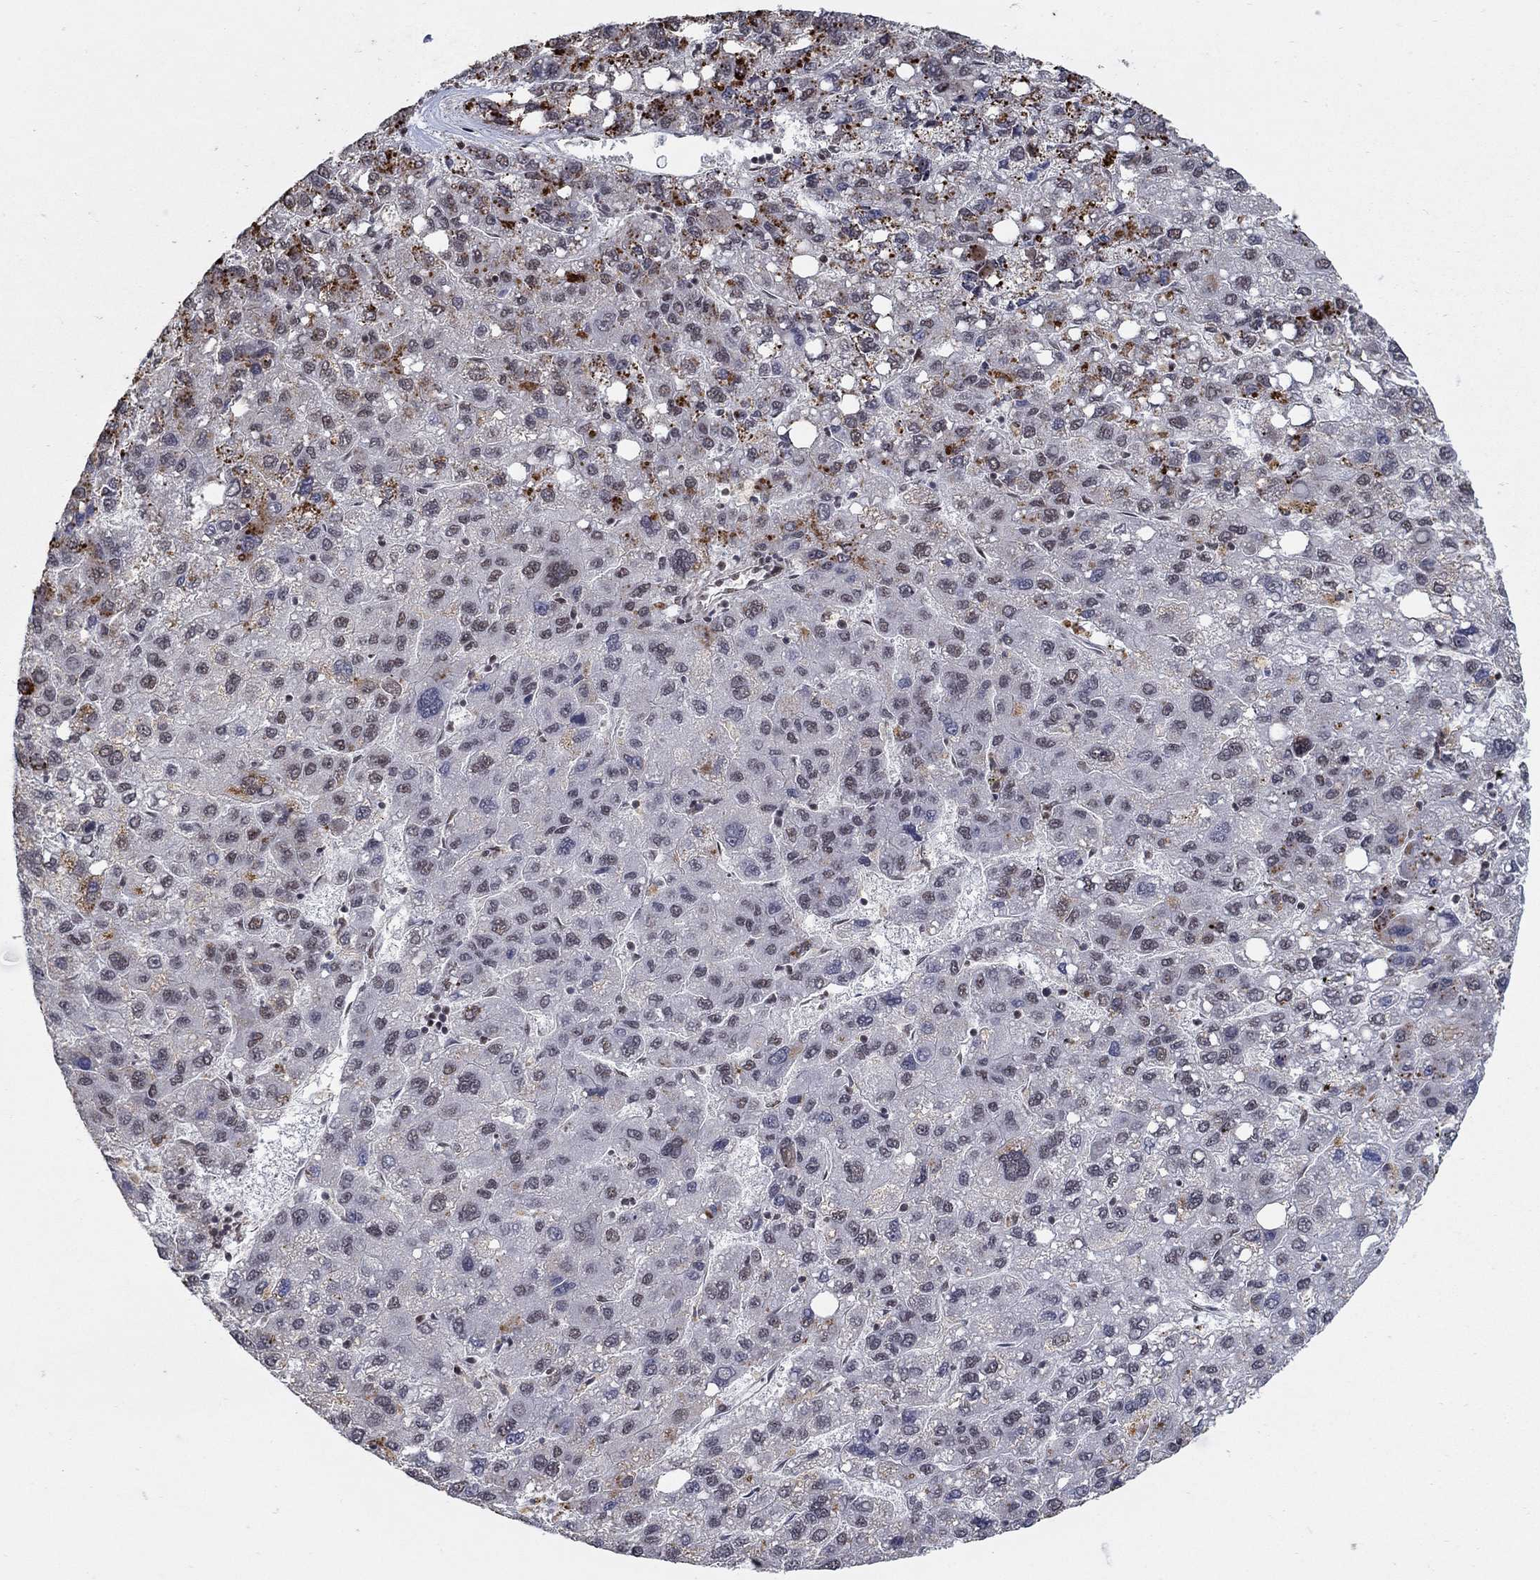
{"staining": {"intensity": "negative", "quantity": "none", "location": "none"}, "tissue": "liver cancer", "cell_type": "Tumor cells", "image_type": "cancer", "snomed": [{"axis": "morphology", "description": "Carcinoma, Hepatocellular, NOS"}, {"axis": "topography", "description": "Liver"}], "caption": "Hepatocellular carcinoma (liver) stained for a protein using IHC displays no positivity tumor cells.", "gene": "PNISR", "patient": {"sex": "female", "age": 82}}